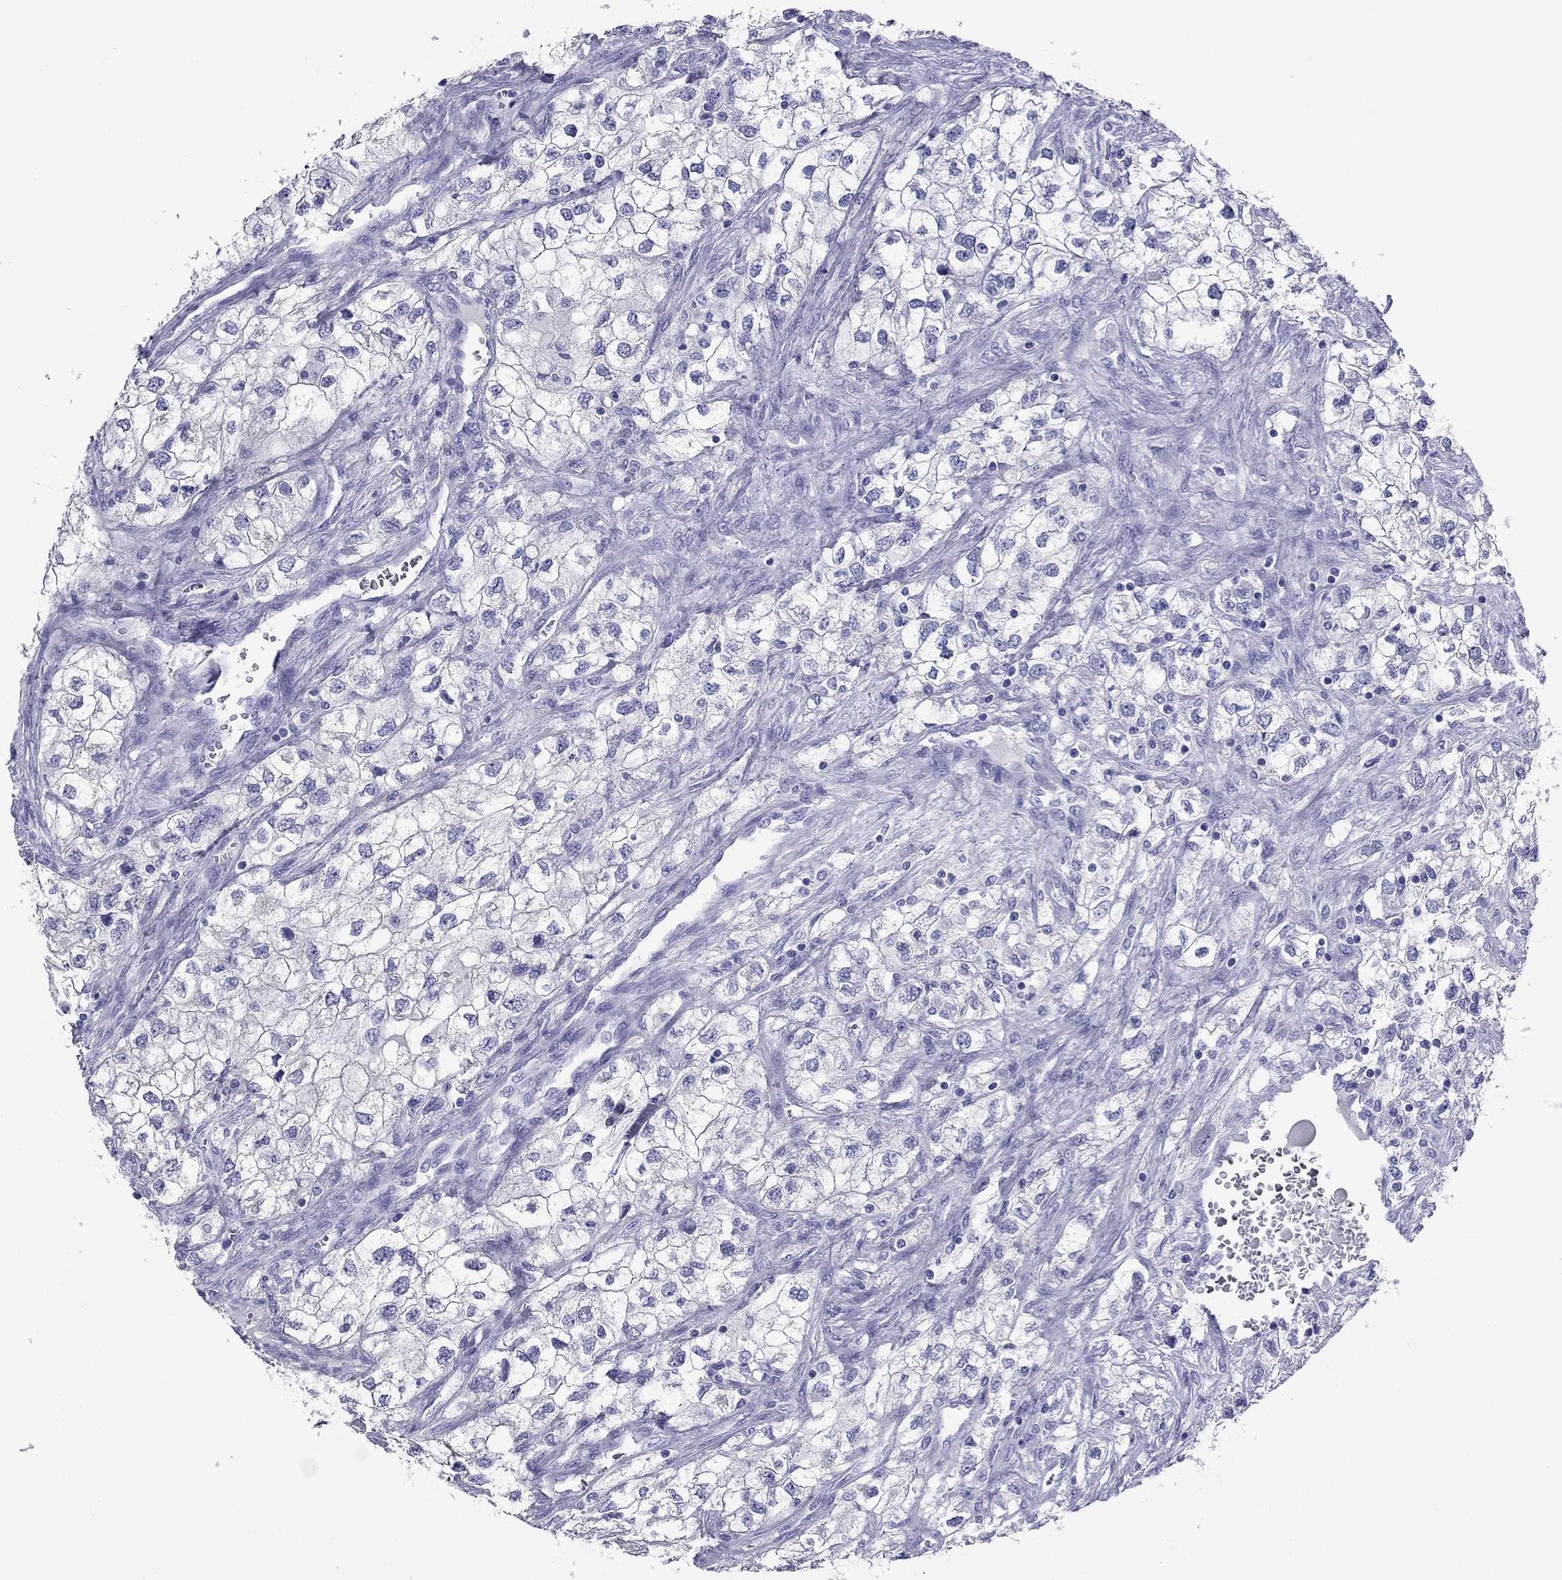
{"staining": {"intensity": "negative", "quantity": "none", "location": "none"}, "tissue": "renal cancer", "cell_type": "Tumor cells", "image_type": "cancer", "snomed": [{"axis": "morphology", "description": "Adenocarcinoma, NOS"}, {"axis": "topography", "description": "Kidney"}], "caption": "This is an IHC image of human adenocarcinoma (renal). There is no staining in tumor cells.", "gene": "NPPA", "patient": {"sex": "male", "age": 59}}